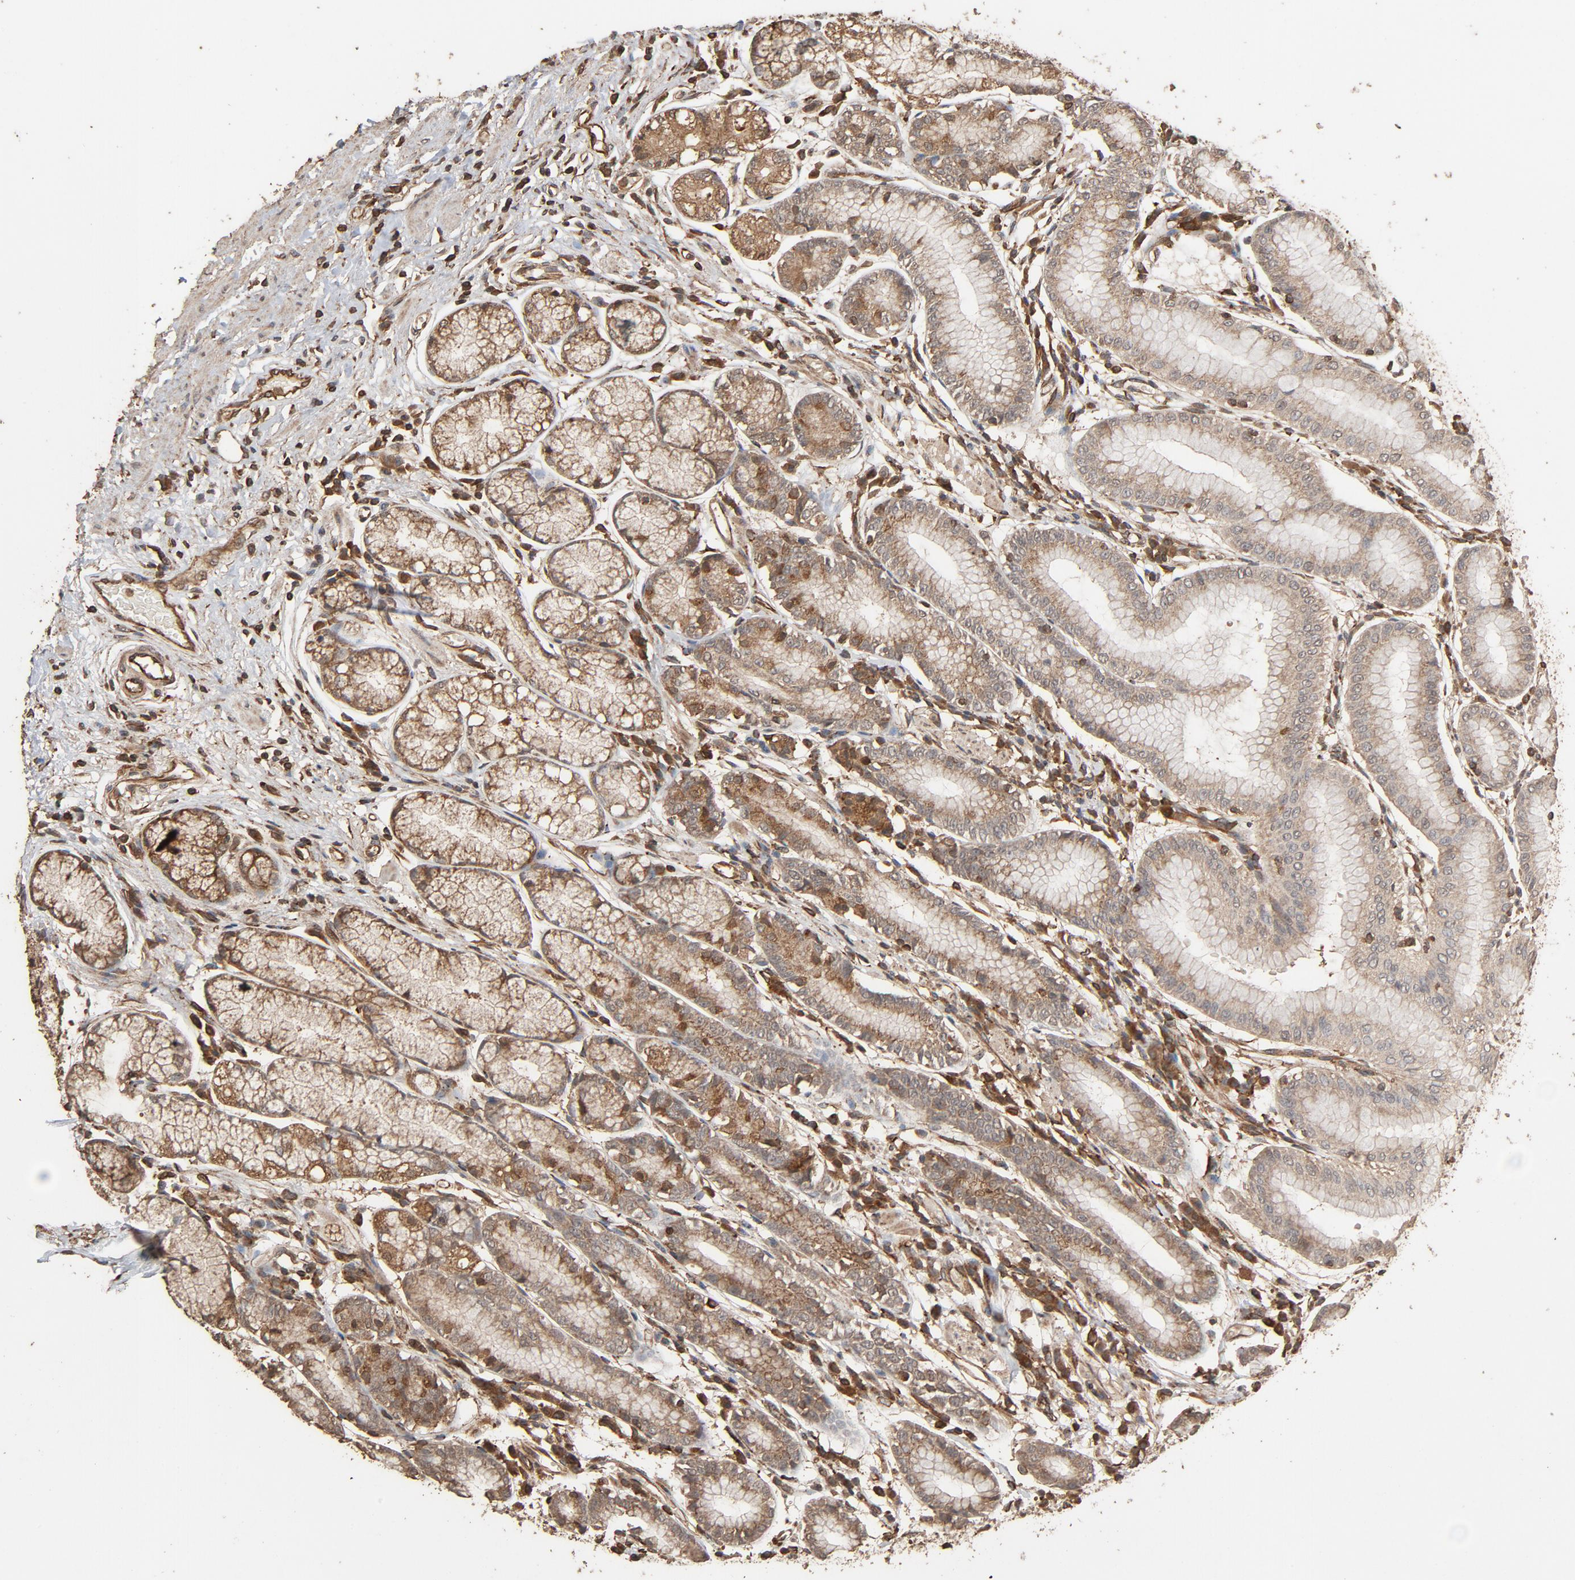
{"staining": {"intensity": "moderate", "quantity": "25%-75%", "location": "cytoplasmic/membranous"}, "tissue": "stomach", "cell_type": "Glandular cells", "image_type": "normal", "snomed": [{"axis": "morphology", "description": "Normal tissue, NOS"}, {"axis": "morphology", "description": "Inflammation, NOS"}, {"axis": "topography", "description": "Stomach, lower"}], "caption": "A high-resolution micrograph shows immunohistochemistry staining of normal stomach, which exhibits moderate cytoplasmic/membranous expression in approximately 25%-75% of glandular cells.", "gene": "RPS6KA6", "patient": {"sex": "male", "age": 59}}